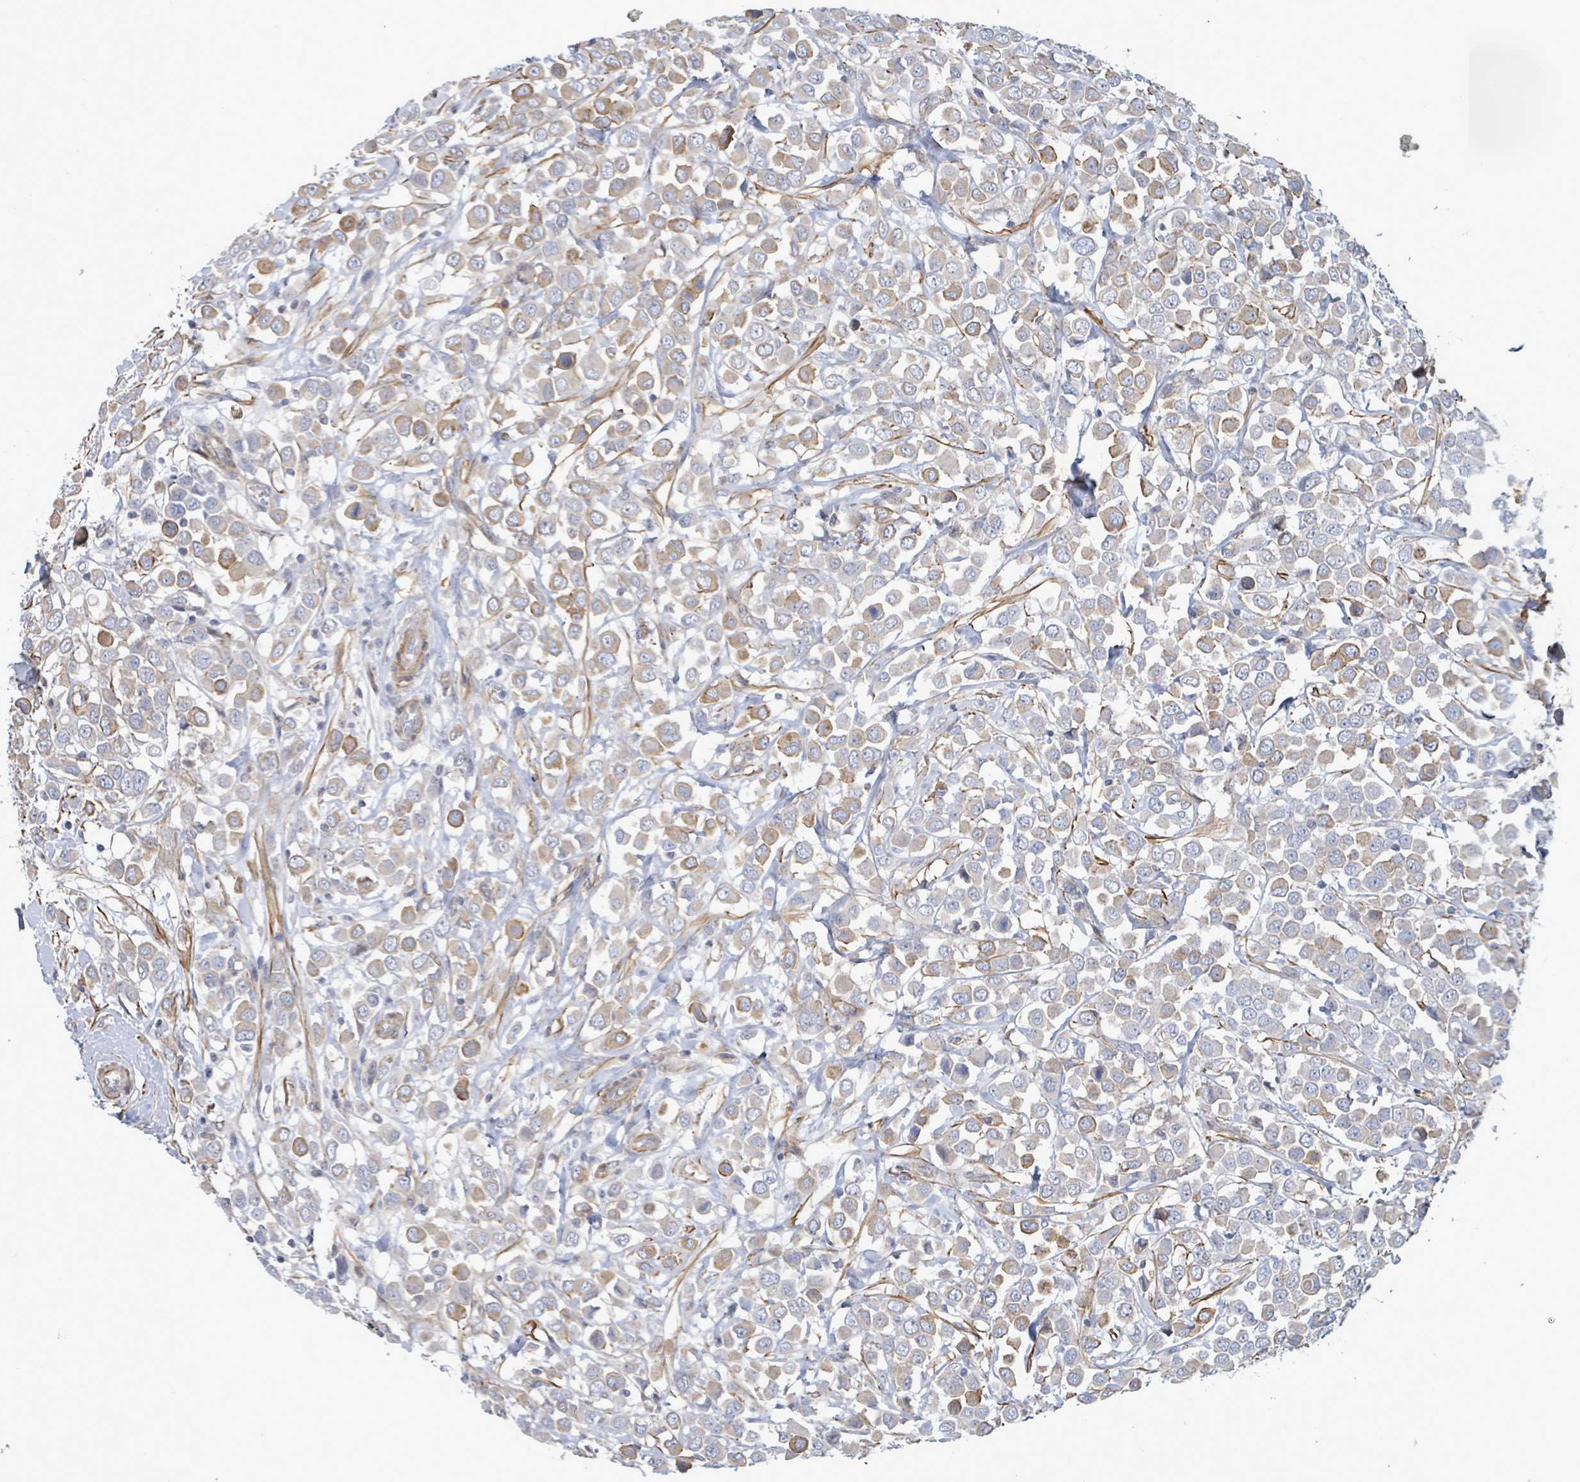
{"staining": {"intensity": "moderate", "quantity": "25%-75%", "location": "cytoplasmic/membranous"}, "tissue": "breast cancer", "cell_type": "Tumor cells", "image_type": "cancer", "snomed": [{"axis": "morphology", "description": "Duct carcinoma"}, {"axis": "topography", "description": "Breast"}], "caption": "A medium amount of moderate cytoplasmic/membranous staining is appreciated in approximately 25%-75% of tumor cells in breast cancer (infiltrating ductal carcinoma) tissue.", "gene": "DMRTC1B", "patient": {"sex": "female", "age": 61}}